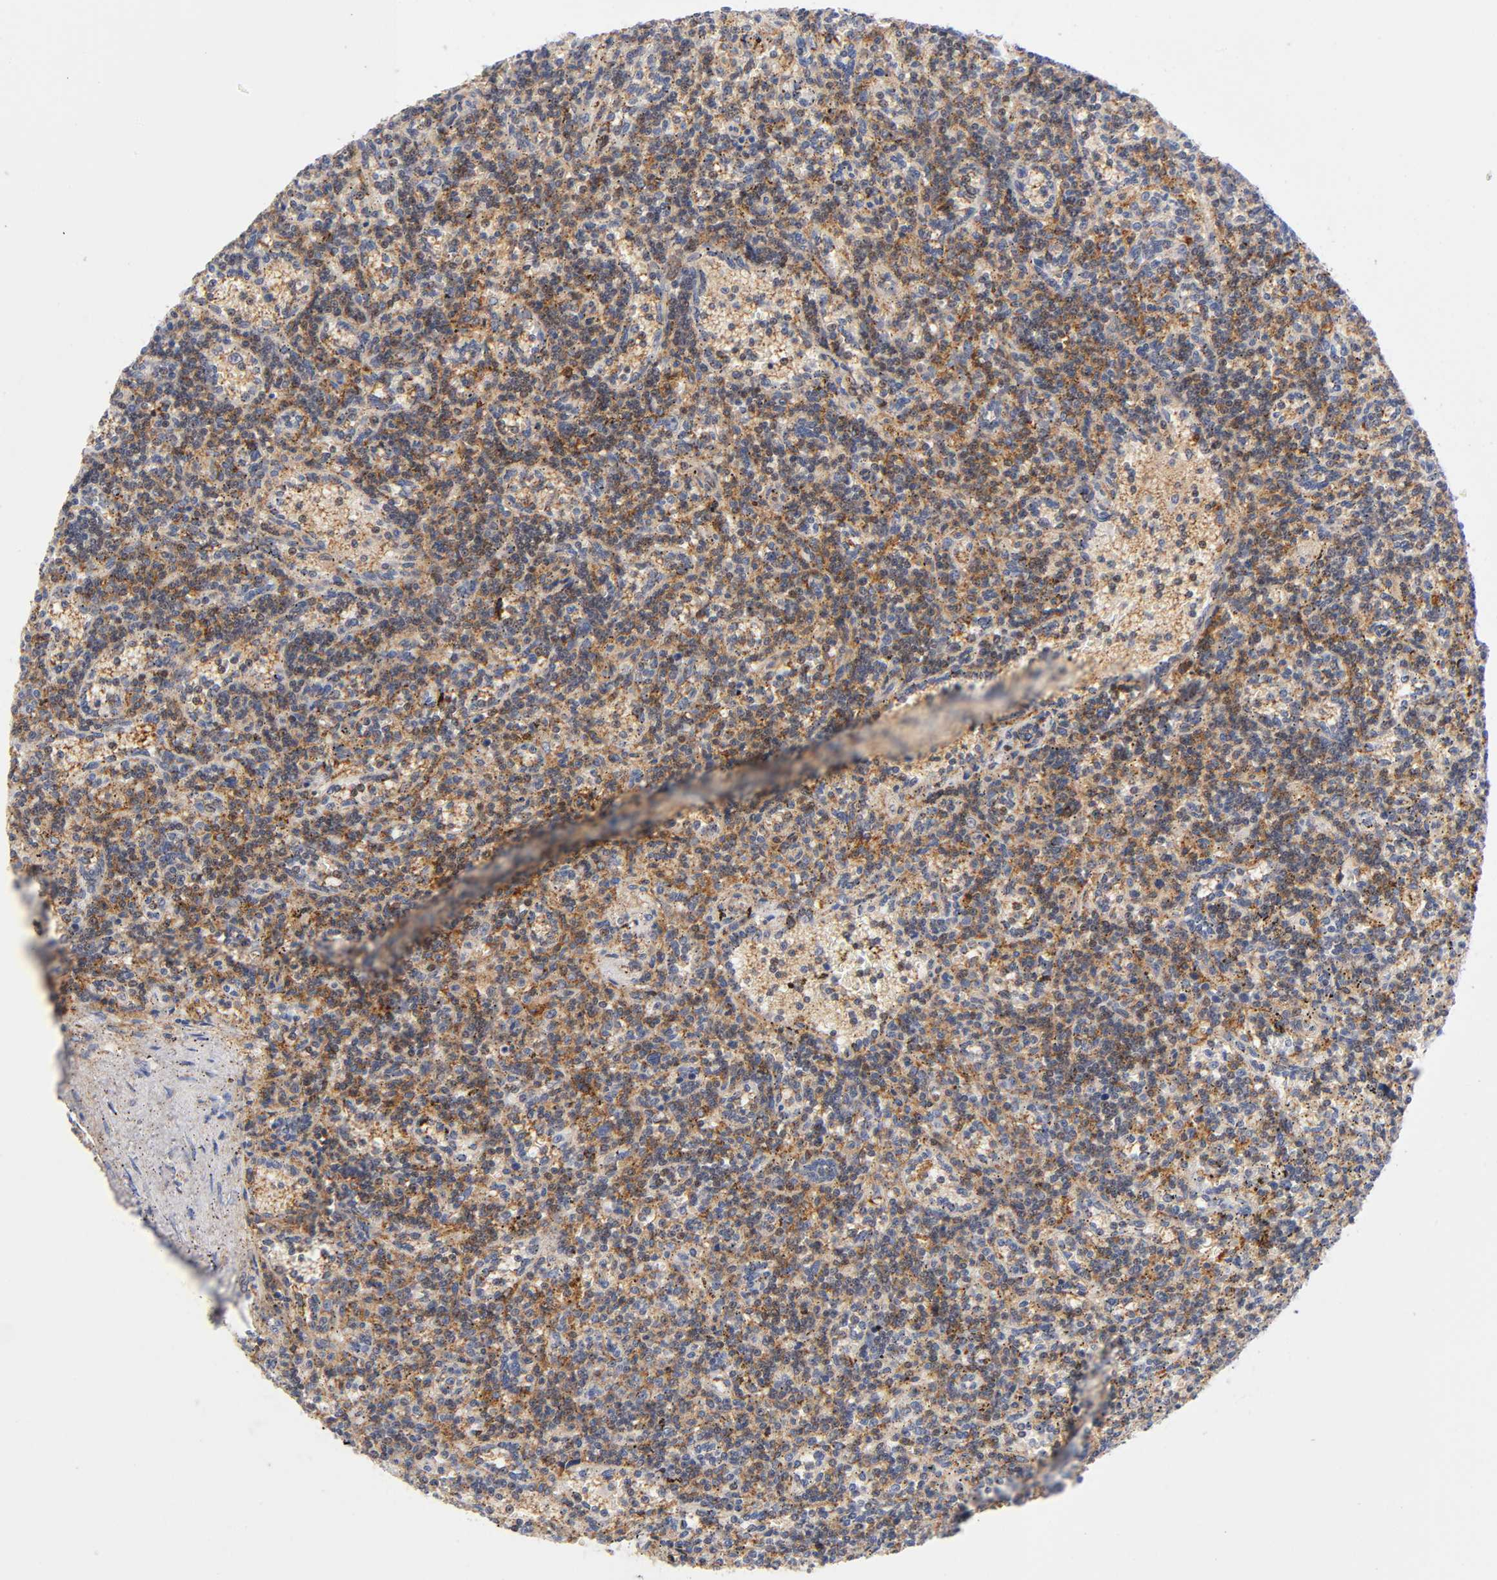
{"staining": {"intensity": "moderate", "quantity": "25%-75%", "location": "cytoplasmic/membranous"}, "tissue": "lymphoma", "cell_type": "Tumor cells", "image_type": "cancer", "snomed": [{"axis": "morphology", "description": "Malignant lymphoma, non-Hodgkin's type, Low grade"}, {"axis": "topography", "description": "Spleen"}], "caption": "Protein expression analysis of human lymphoma reveals moderate cytoplasmic/membranous positivity in approximately 25%-75% of tumor cells. The protein of interest is stained brown, and the nuclei are stained in blue (DAB IHC with brightfield microscopy, high magnification).", "gene": "ANXA7", "patient": {"sex": "male", "age": 73}}